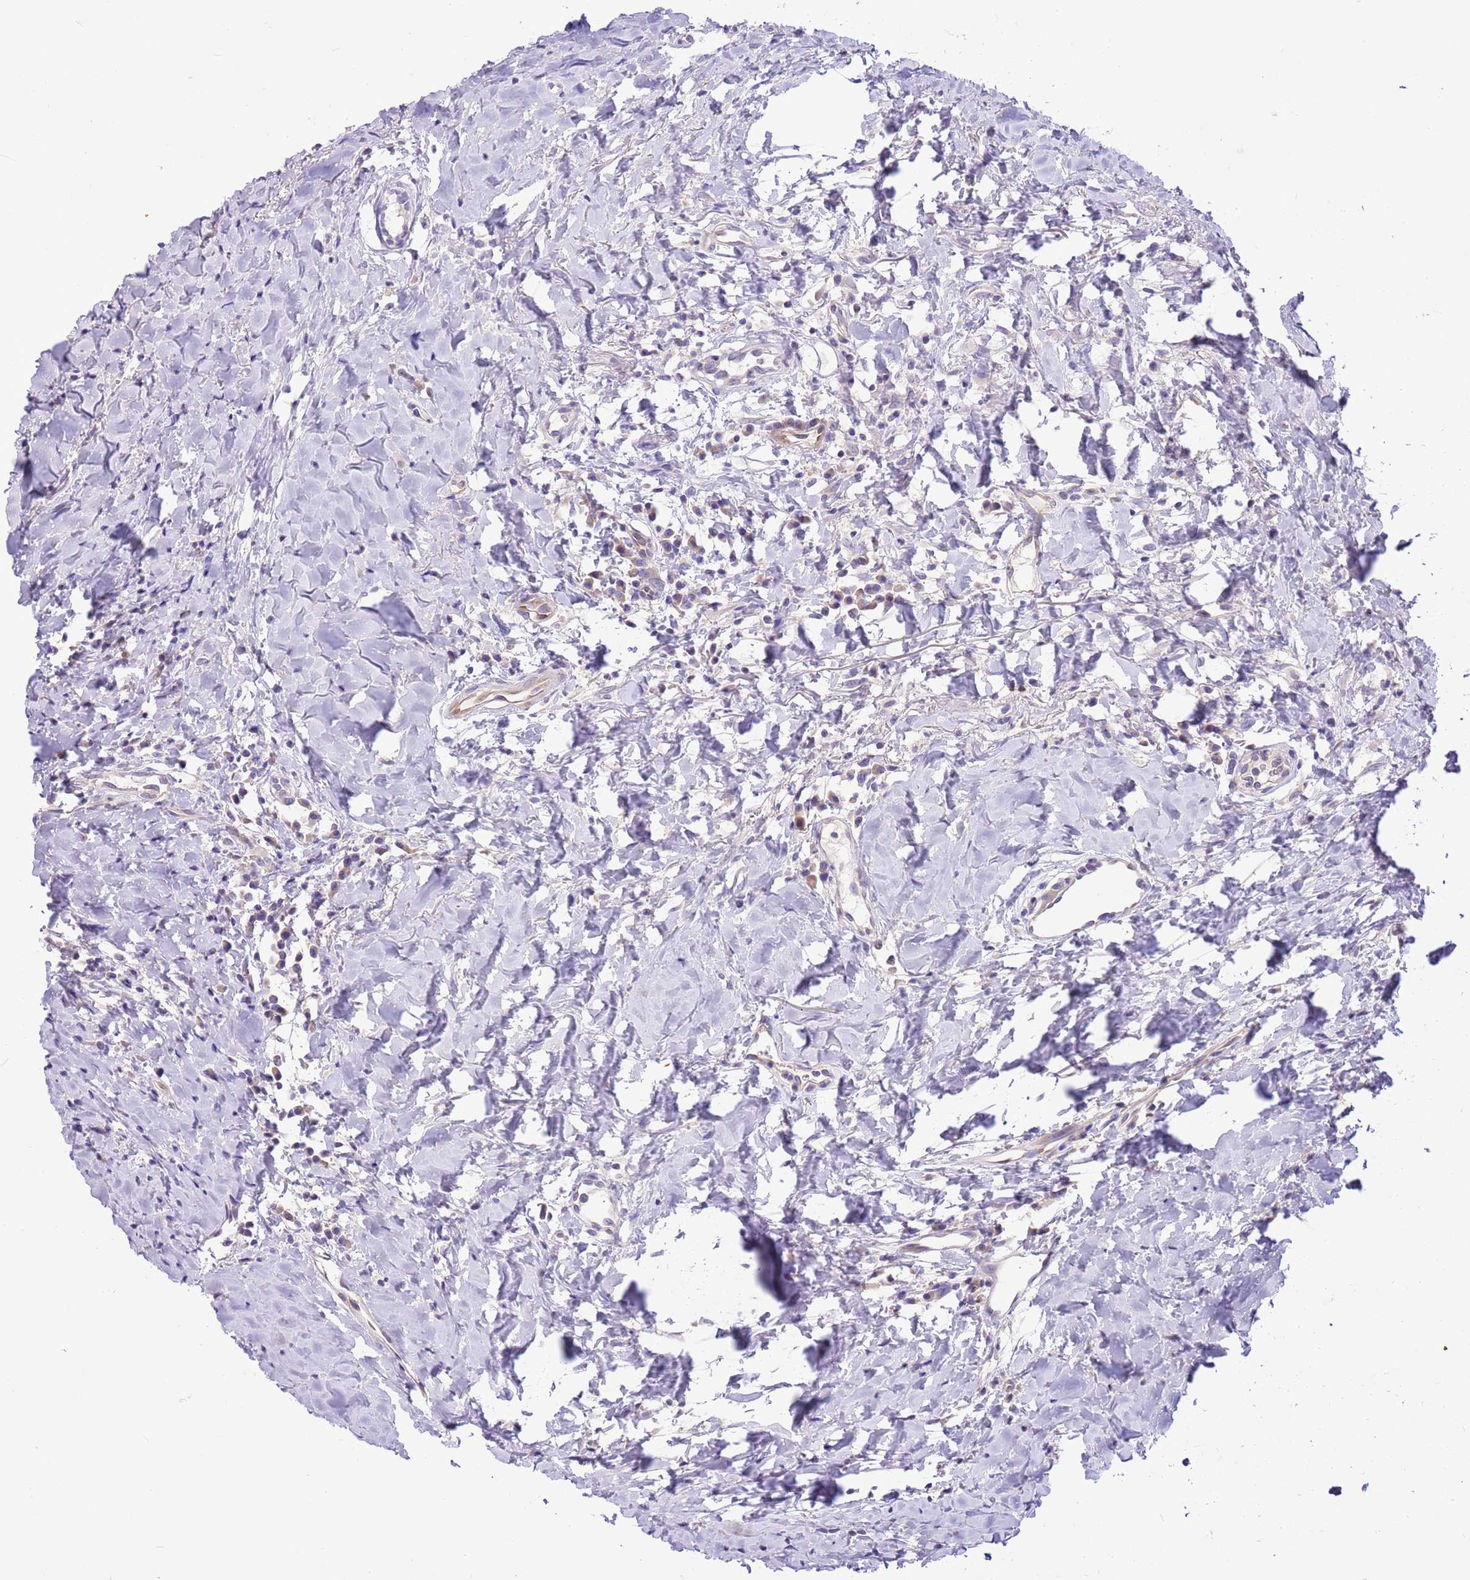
{"staining": {"intensity": "negative", "quantity": "none", "location": "none"}, "tissue": "head and neck cancer", "cell_type": "Tumor cells", "image_type": "cancer", "snomed": [{"axis": "morphology", "description": "Squamous cell carcinoma, NOS"}, {"axis": "topography", "description": "Head-Neck"}], "caption": "High magnification brightfield microscopy of head and neck cancer stained with DAB (brown) and counterstained with hematoxylin (blue): tumor cells show no significant staining. (DAB immunohistochemistry visualized using brightfield microscopy, high magnification).", "gene": "GLCE", "patient": {"sex": "female", "age": 70}}